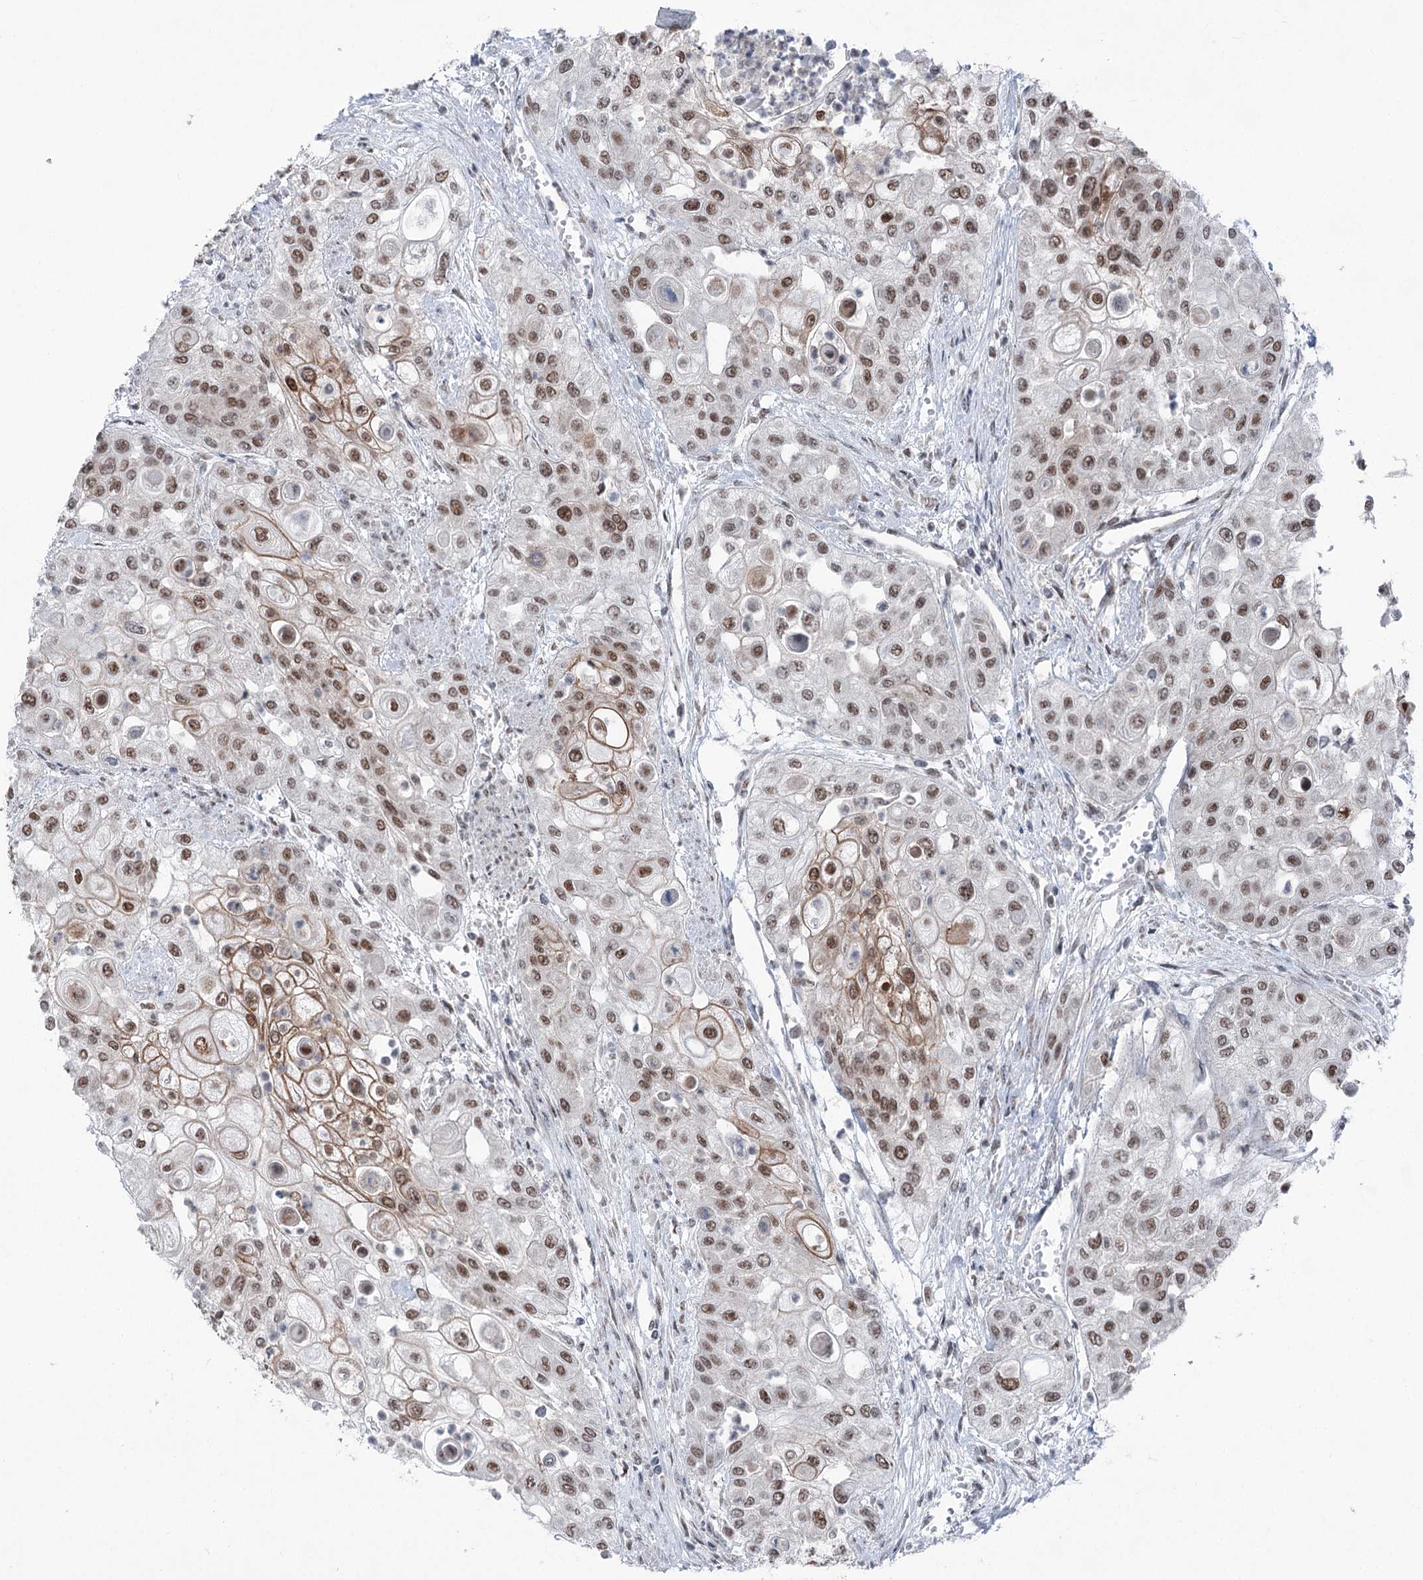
{"staining": {"intensity": "moderate", "quantity": ">75%", "location": "cytoplasmic/membranous,nuclear"}, "tissue": "urothelial cancer", "cell_type": "Tumor cells", "image_type": "cancer", "snomed": [{"axis": "morphology", "description": "Urothelial carcinoma, High grade"}, {"axis": "topography", "description": "Urinary bladder"}], "caption": "The immunohistochemical stain highlights moderate cytoplasmic/membranous and nuclear staining in tumor cells of urothelial cancer tissue. The staining is performed using DAB (3,3'-diaminobenzidine) brown chromogen to label protein expression. The nuclei are counter-stained blue using hematoxylin.", "gene": "ZCCHC8", "patient": {"sex": "female", "age": 79}}